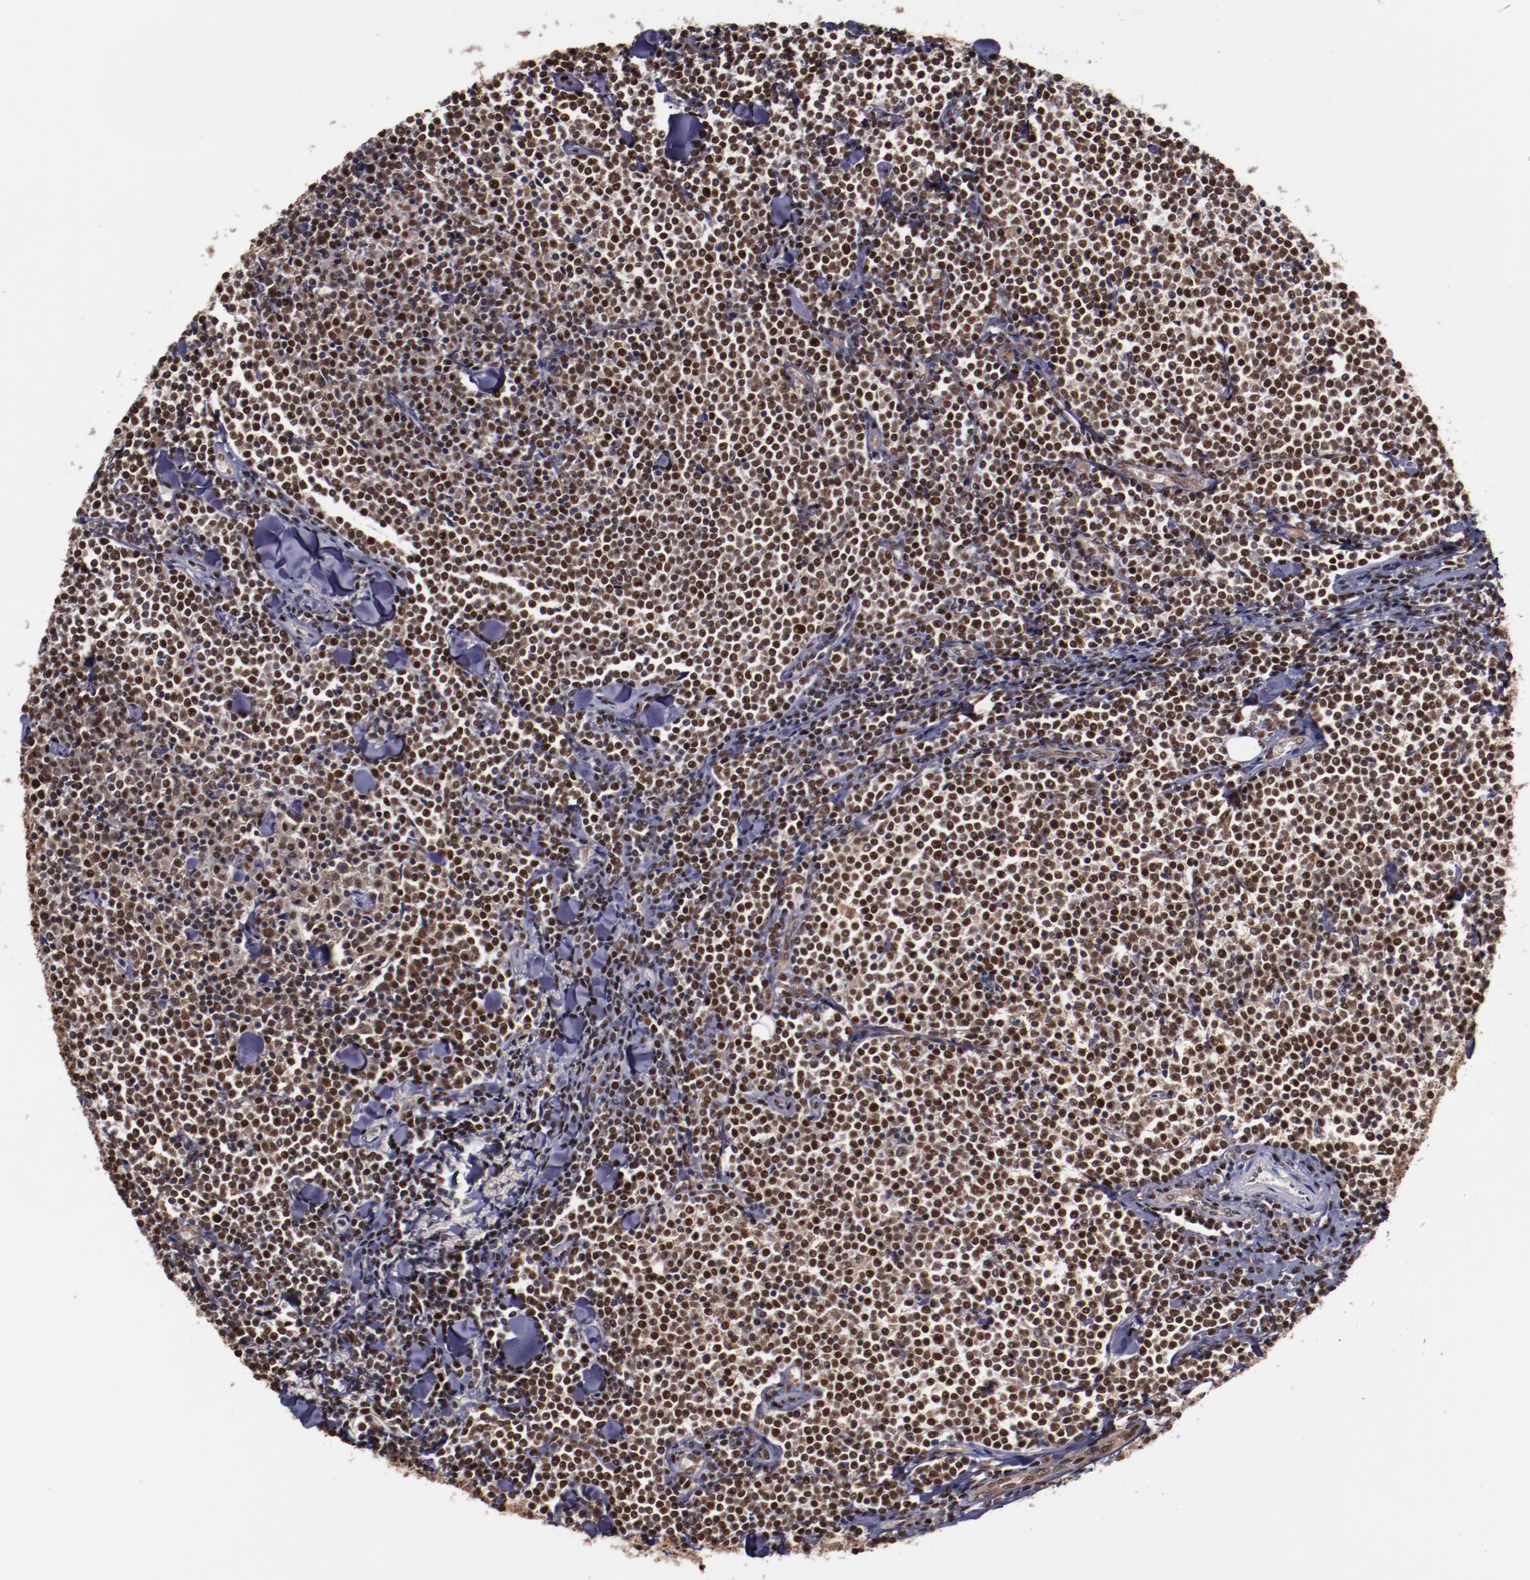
{"staining": {"intensity": "strong", "quantity": "25%-75%", "location": "cytoplasmic/membranous,nuclear"}, "tissue": "lymphoma", "cell_type": "Tumor cells", "image_type": "cancer", "snomed": [{"axis": "morphology", "description": "Malignant lymphoma, non-Hodgkin's type, Low grade"}, {"axis": "topography", "description": "Soft tissue"}], "caption": "Low-grade malignant lymphoma, non-Hodgkin's type stained with DAB (3,3'-diaminobenzidine) immunohistochemistry (IHC) displays high levels of strong cytoplasmic/membranous and nuclear expression in about 25%-75% of tumor cells.", "gene": "CHEK2", "patient": {"sex": "male", "age": 92}}